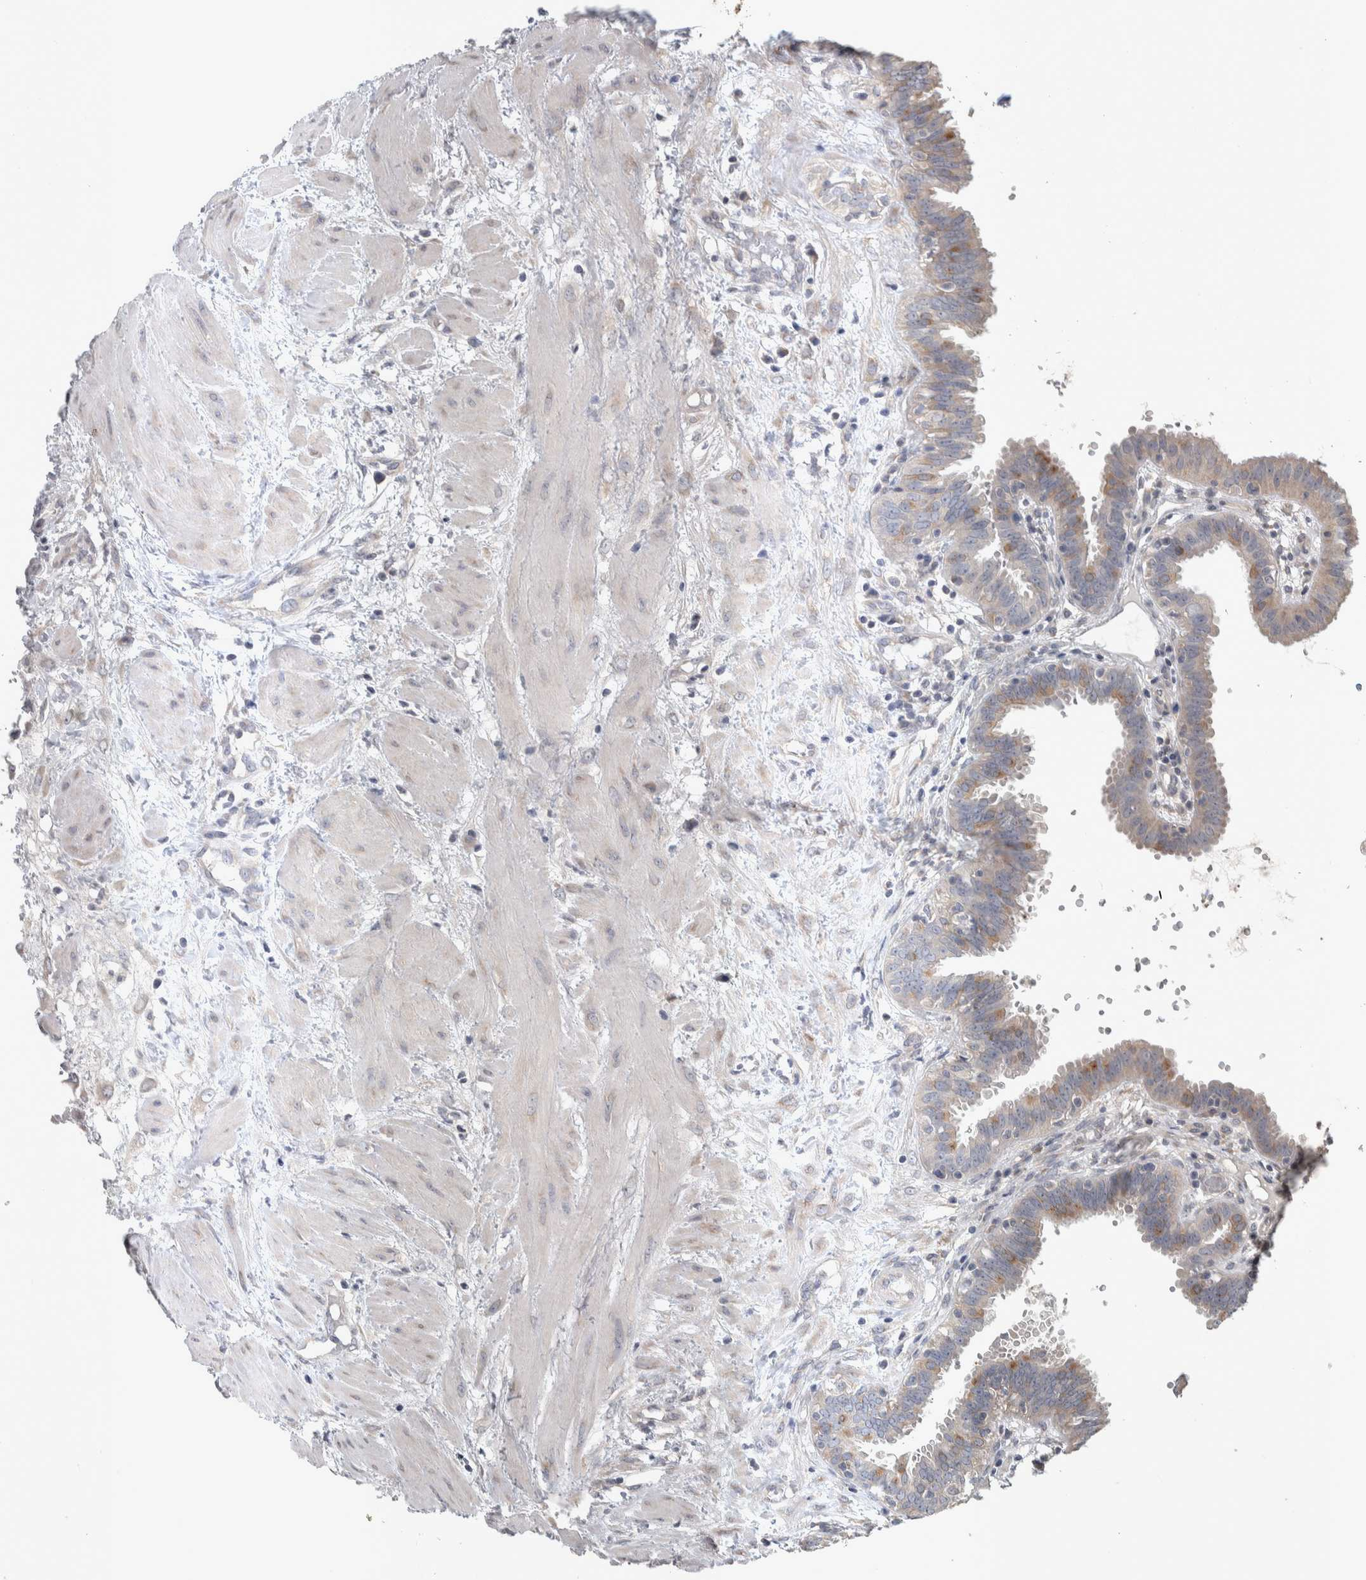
{"staining": {"intensity": "weak", "quantity": ">75%", "location": "cytoplasmic/membranous"}, "tissue": "fallopian tube", "cell_type": "Glandular cells", "image_type": "normal", "snomed": [{"axis": "morphology", "description": "Normal tissue, NOS"}, {"axis": "topography", "description": "Fallopian tube"}, {"axis": "topography", "description": "Placenta"}], "caption": "Fallopian tube stained with DAB (3,3'-diaminobenzidine) immunohistochemistry (IHC) demonstrates low levels of weak cytoplasmic/membranous staining in approximately >75% of glandular cells.", "gene": "SRP68", "patient": {"sex": "female", "age": 32}}